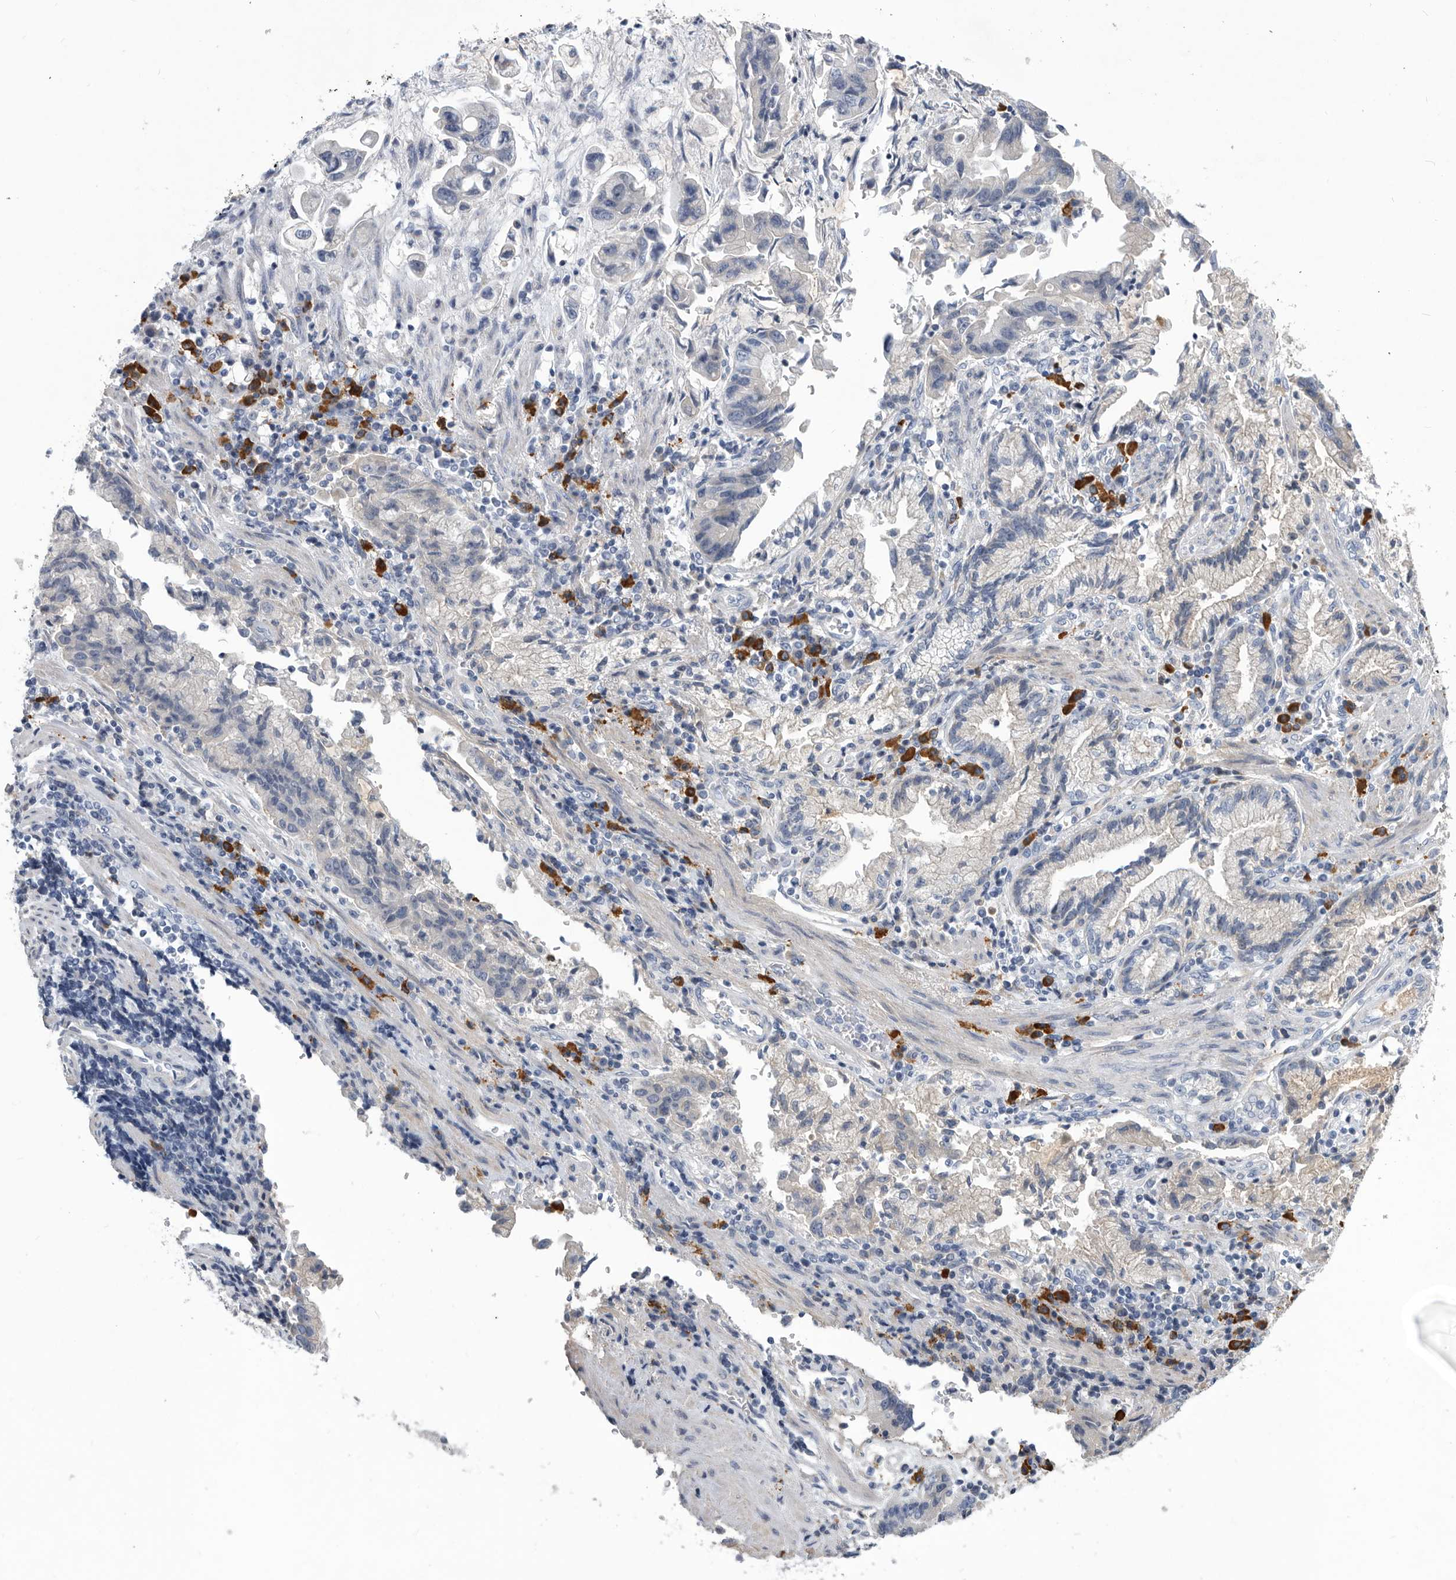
{"staining": {"intensity": "negative", "quantity": "none", "location": "none"}, "tissue": "stomach cancer", "cell_type": "Tumor cells", "image_type": "cancer", "snomed": [{"axis": "morphology", "description": "Adenocarcinoma, NOS"}, {"axis": "topography", "description": "Stomach"}], "caption": "Immunohistochemistry (IHC) photomicrograph of stomach adenocarcinoma stained for a protein (brown), which demonstrates no expression in tumor cells.", "gene": "BTBD6", "patient": {"sex": "male", "age": 62}}